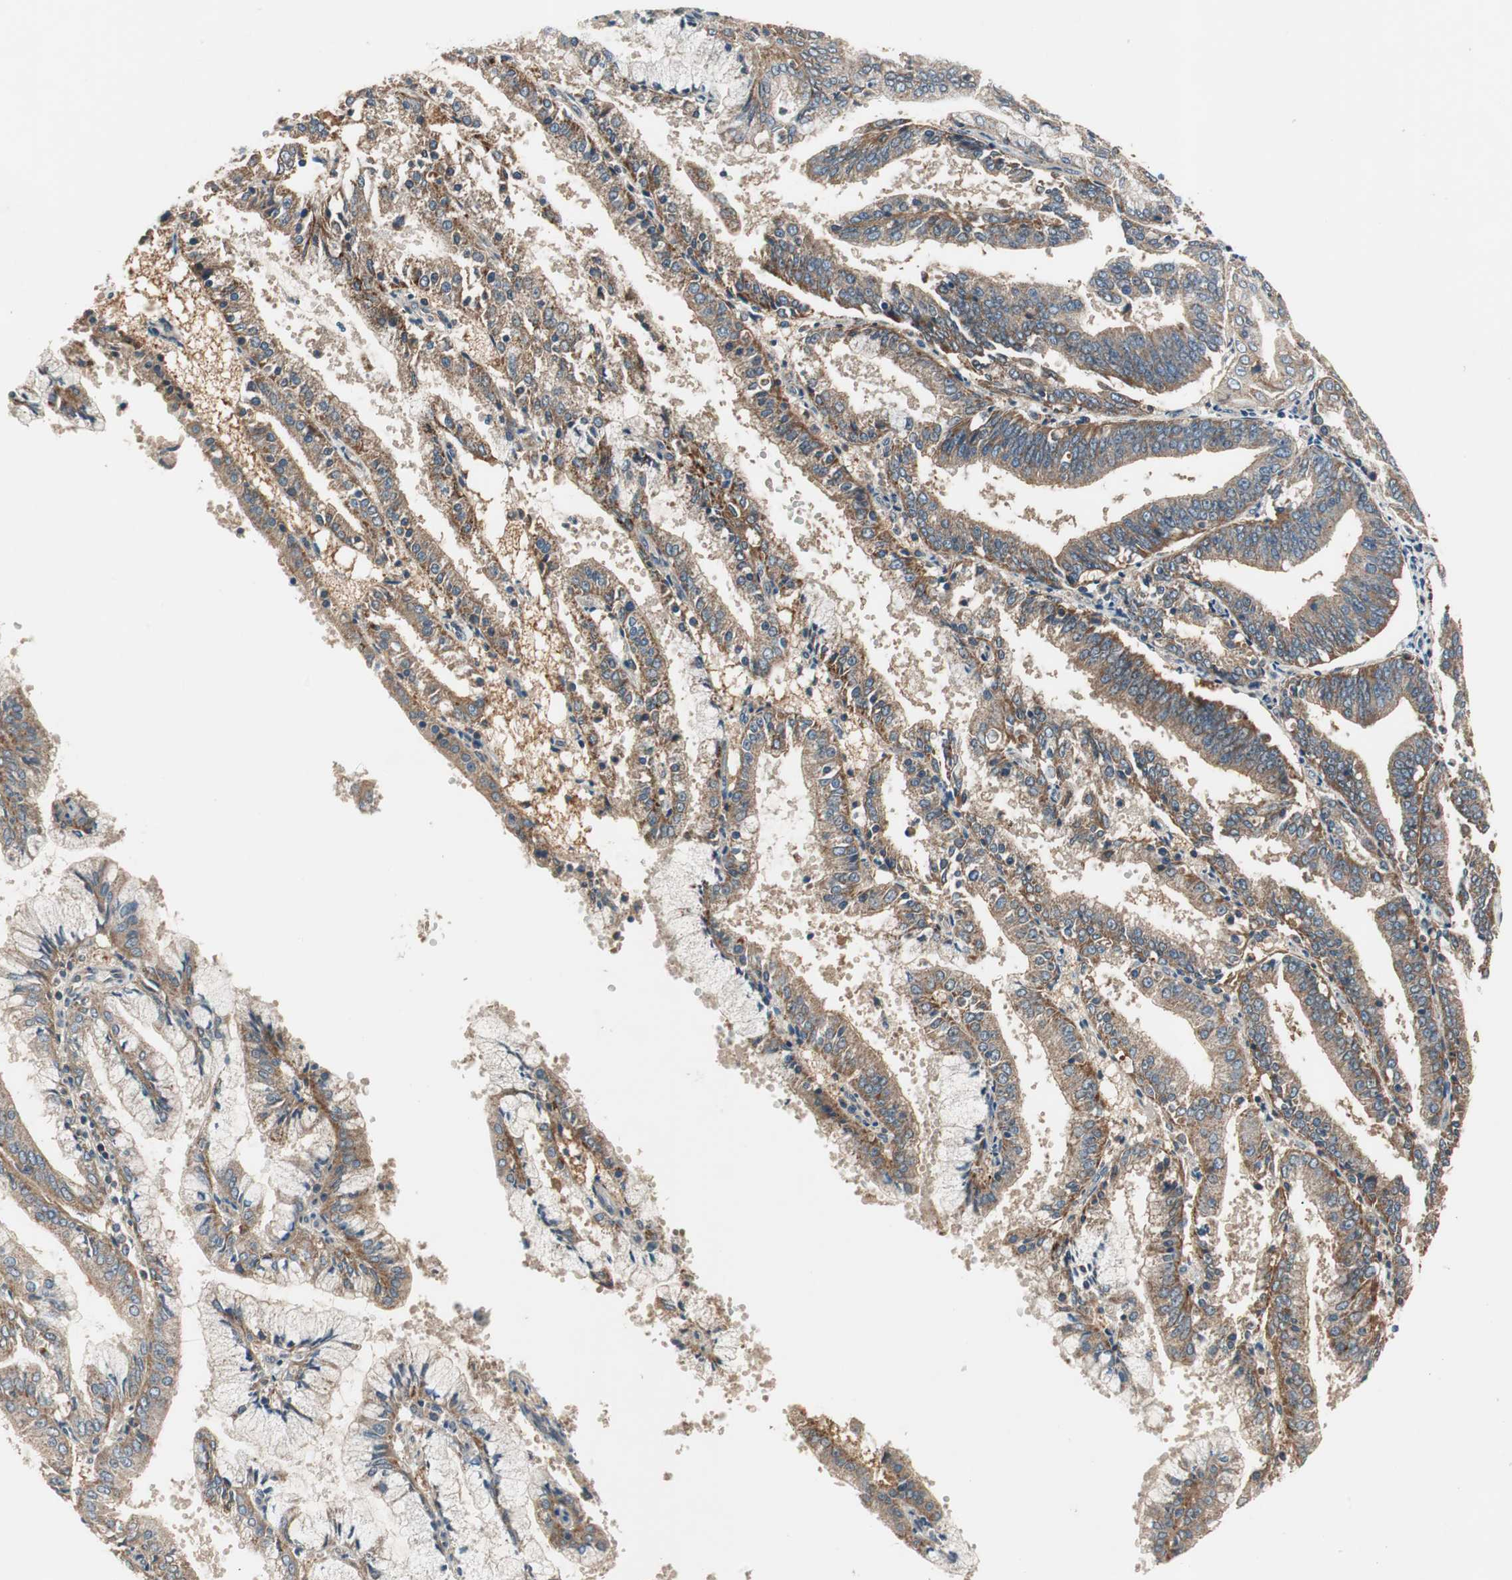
{"staining": {"intensity": "moderate", "quantity": ">75%", "location": "cytoplasmic/membranous"}, "tissue": "endometrial cancer", "cell_type": "Tumor cells", "image_type": "cancer", "snomed": [{"axis": "morphology", "description": "Adenocarcinoma, NOS"}, {"axis": "topography", "description": "Endometrium"}], "caption": "Adenocarcinoma (endometrial) stained for a protein (brown) reveals moderate cytoplasmic/membranous positive positivity in about >75% of tumor cells.", "gene": "HPN", "patient": {"sex": "female", "age": 63}}